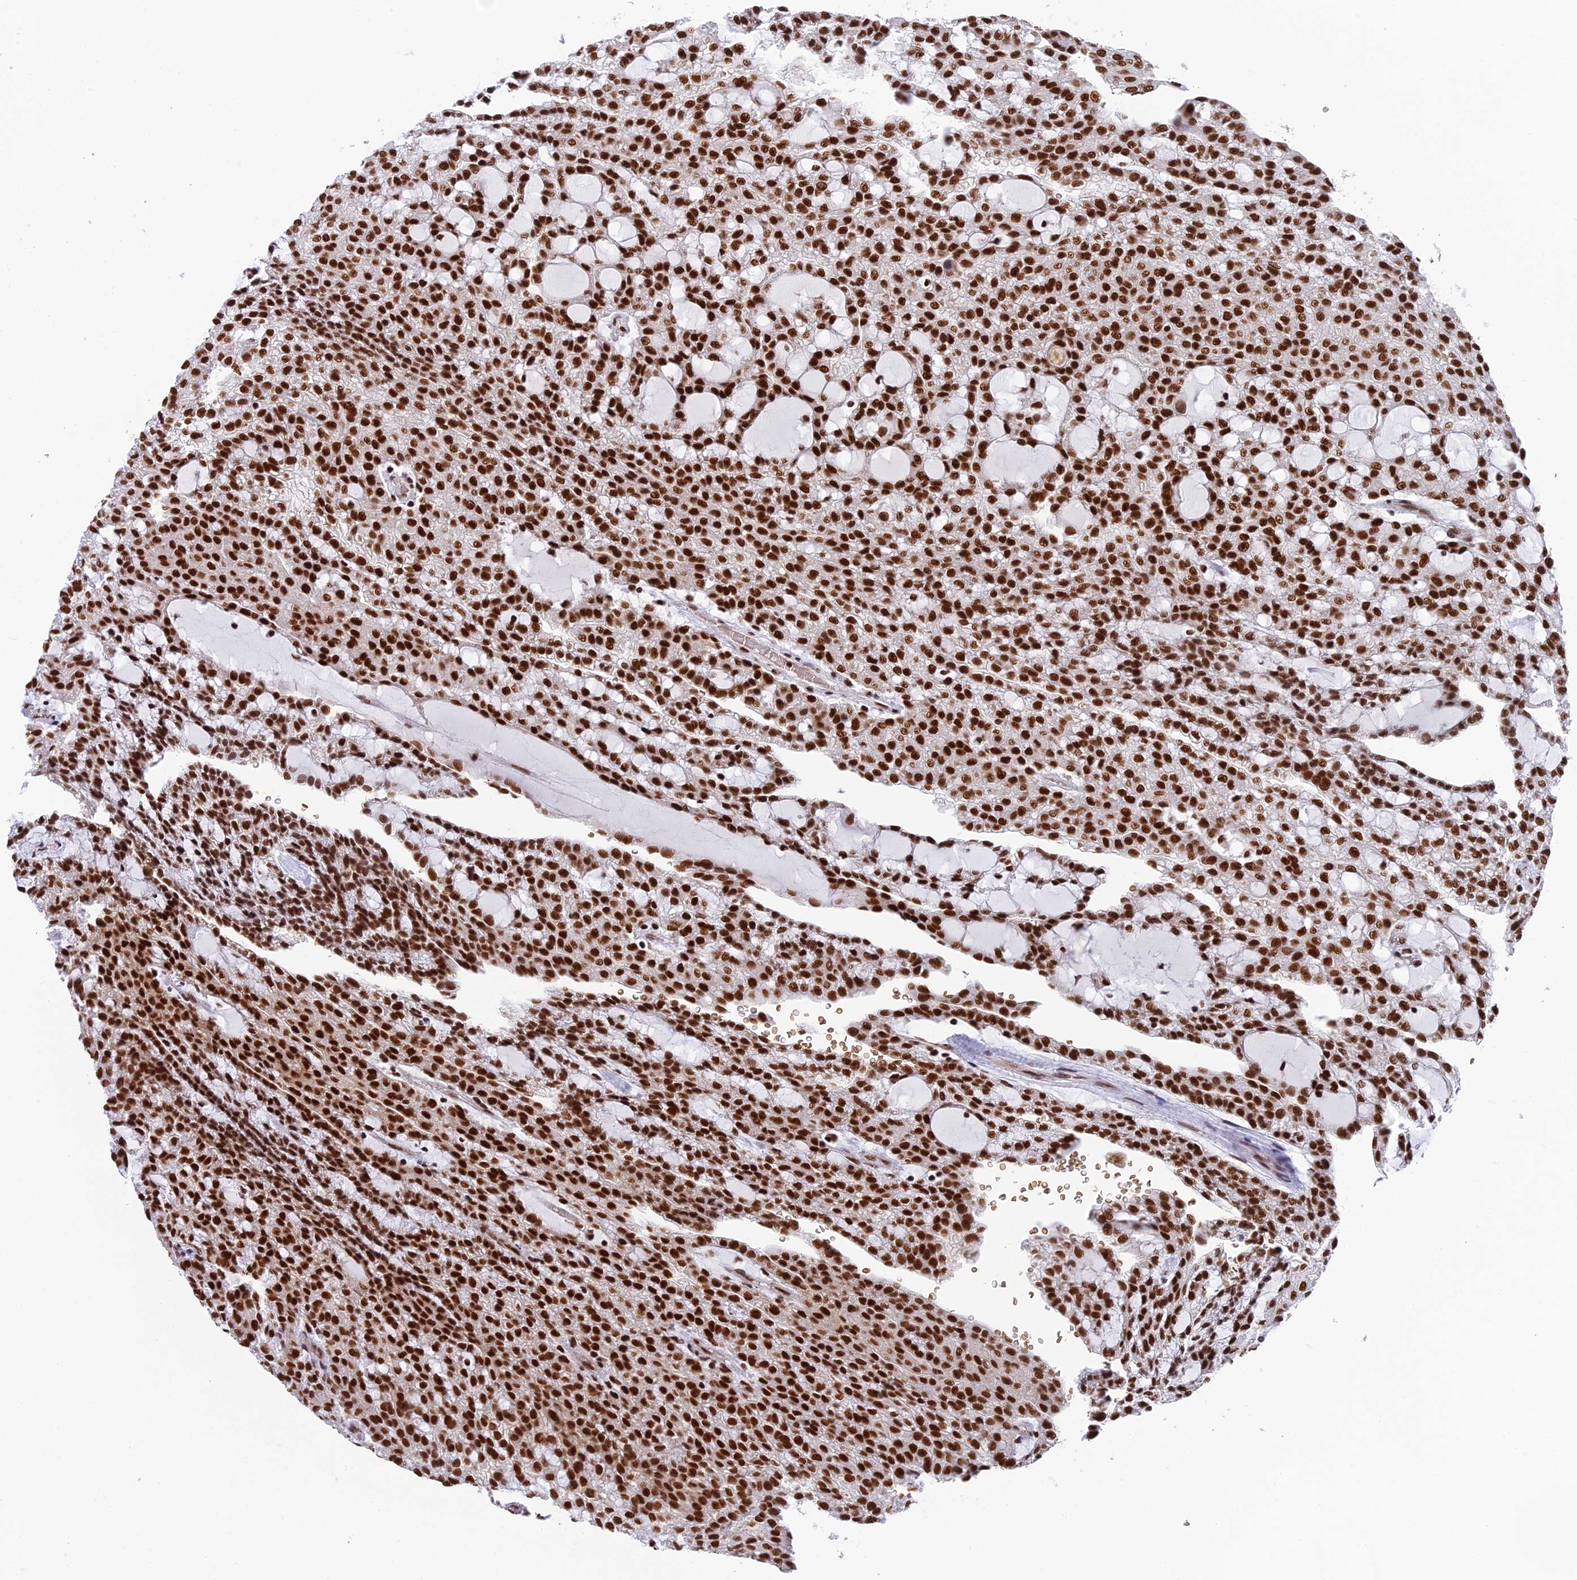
{"staining": {"intensity": "strong", "quantity": ">75%", "location": "nuclear"}, "tissue": "renal cancer", "cell_type": "Tumor cells", "image_type": "cancer", "snomed": [{"axis": "morphology", "description": "Adenocarcinoma, NOS"}, {"axis": "topography", "description": "Kidney"}], "caption": "Tumor cells show high levels of strong nuclear expression in about >75% of cells in renal cancer (adenocarcinoma). (brown staining indicates protein expression, while blue staining denotes nuclei).", "gene": "EEF1AKMT3", "patient": {"sex": "male", "age": 63}}